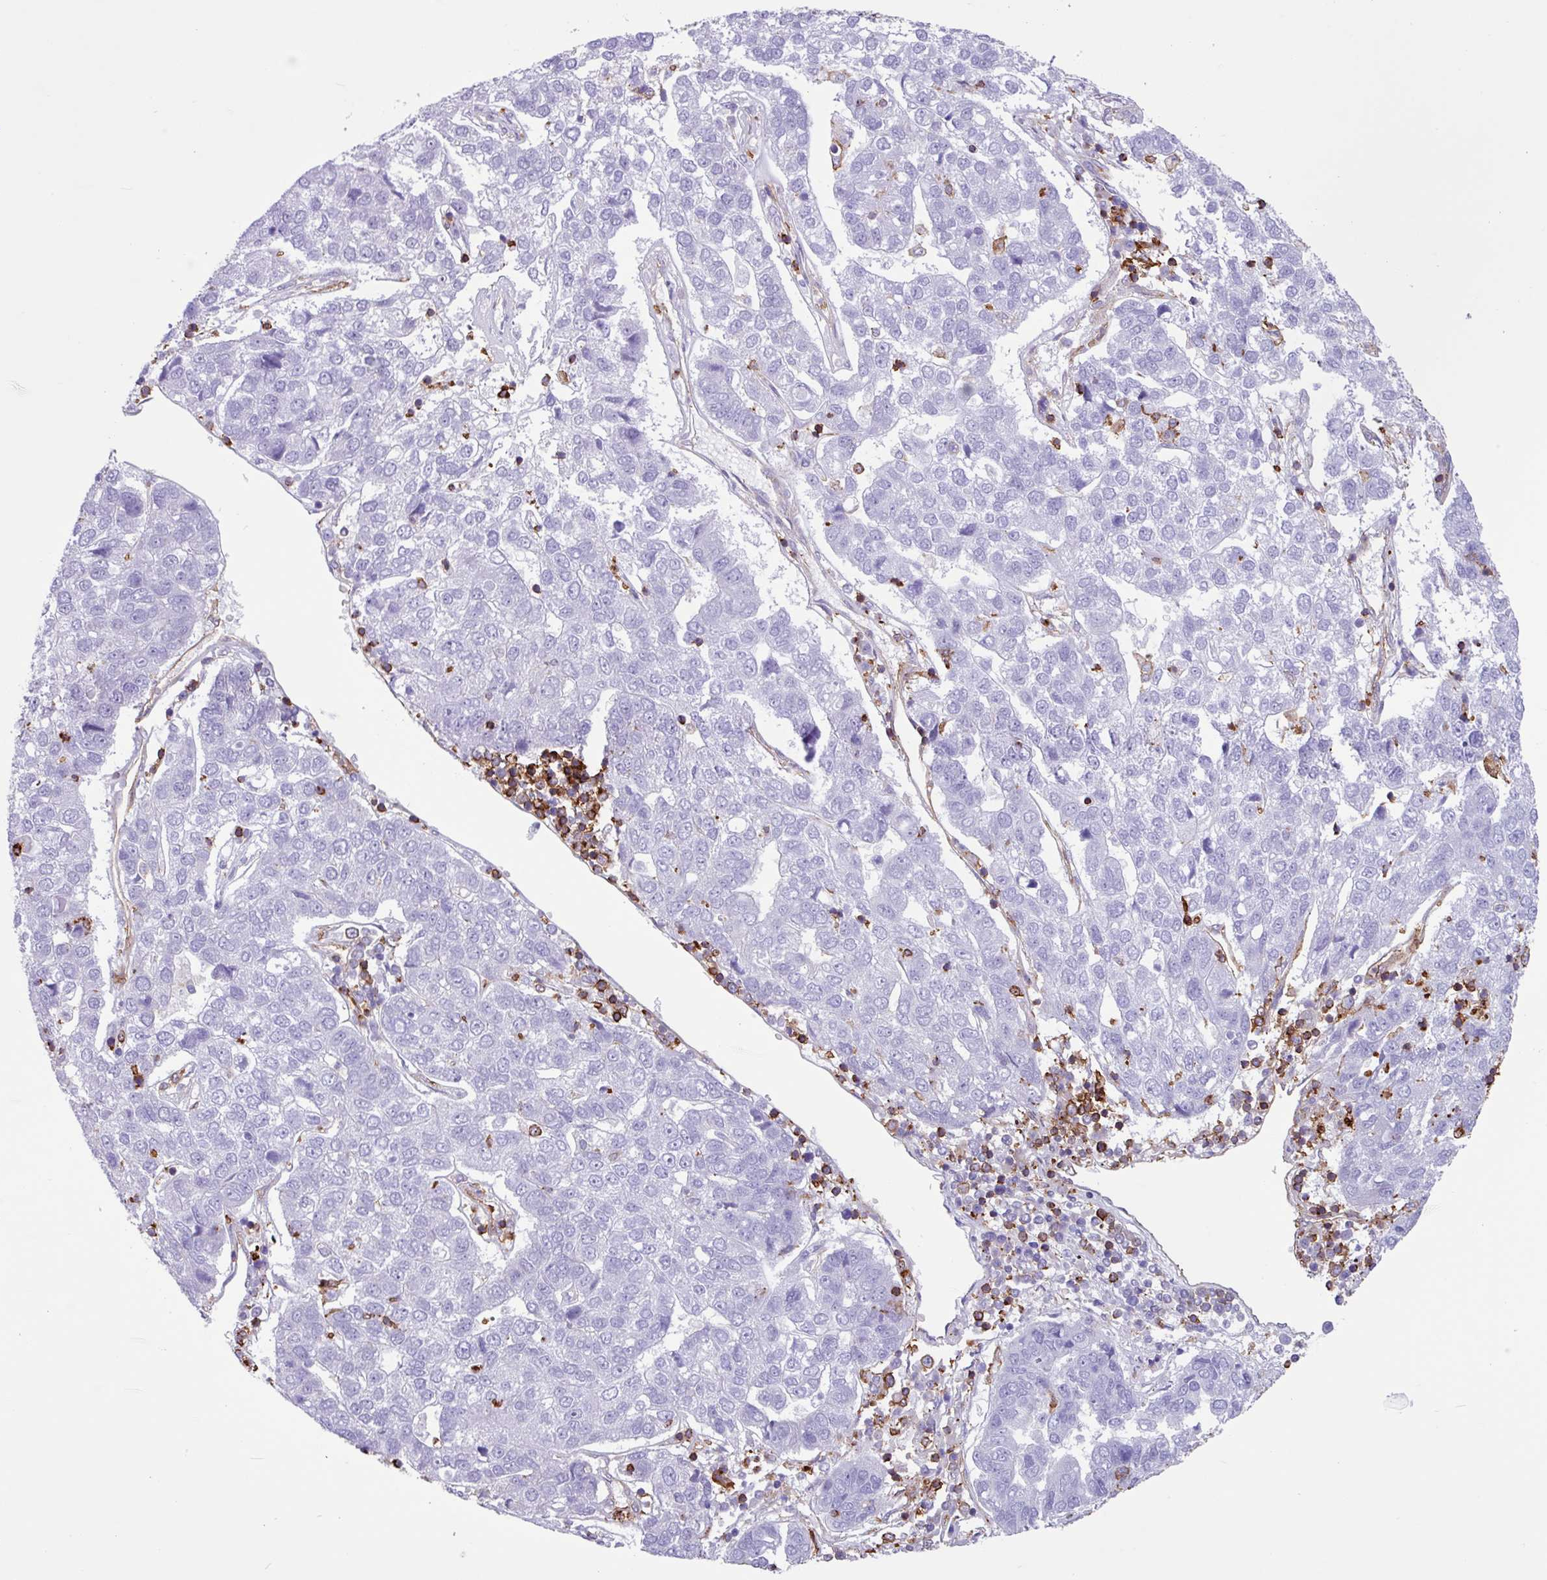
{"staining": {"intensity": "negative", "quantity": "none", "location": "none"}, "tissue": "pancreatic cancer", "cell_type": "Tumor cells", "image_type": "cancer", "snomed": [{"axis": "morphology", "description": "Adenocarcinoma, NOS"}, {"axis": "topography", "description": "Pancreas"}], "caption": "Immunohistochemical staining of pancreatic adenocarcinoma reveals no significant positivity in tumor cells.", "gene": "PPP1R18", "patient": {"sex": "female", "age": 61}}